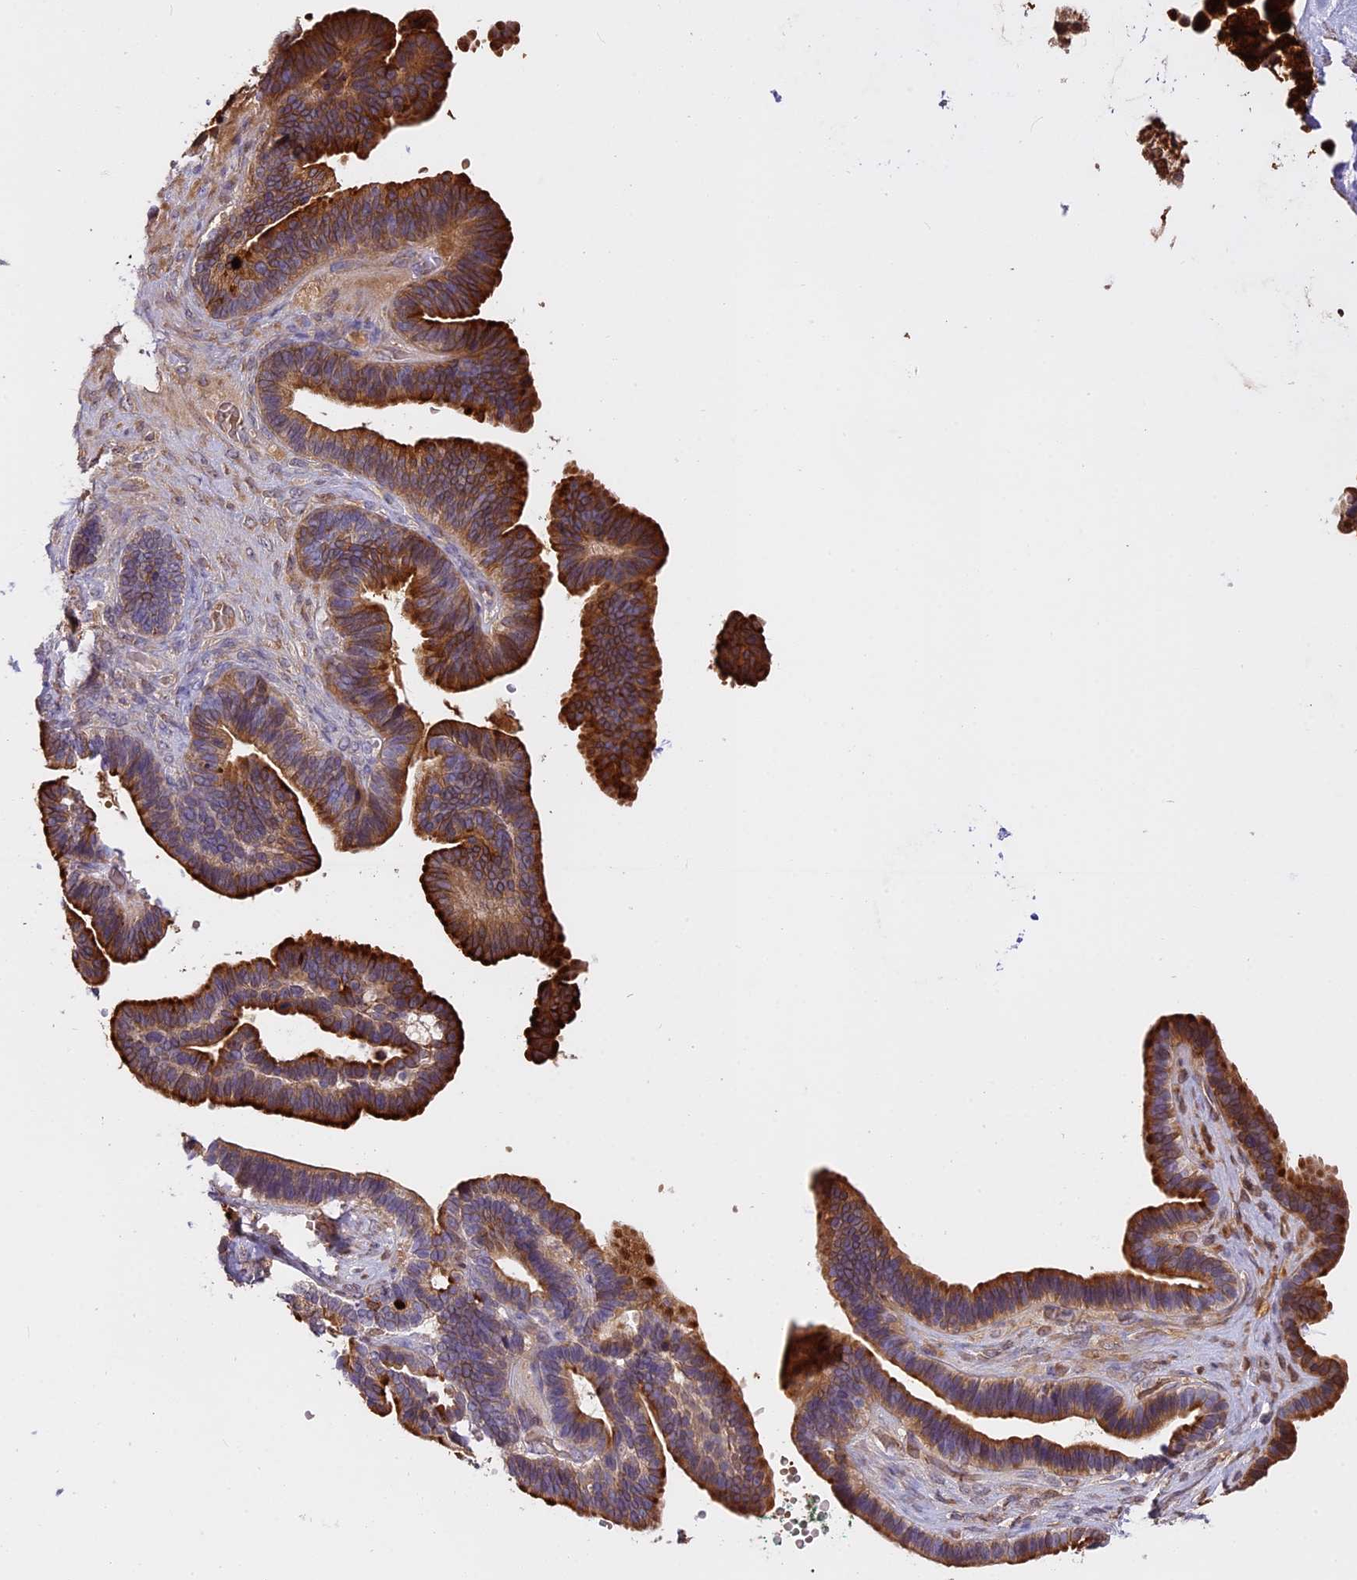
{"staining": {"intensity": "strong", "quantity": ">75%", "location": "cytoplasmic/membranous"}, "tissue": "ovarian cancer", "cell_type": "Tumor cells", "image_type": "cancer", "snomed": [{"axis": "morphology", "description": "Cystadenocarcinoma, serous, NOS"}, {"axis": "topography", "description": "Ovary"}], "caption": "Human serous cystadenocarcinoma (ovarian) stained for a protein (brown) exhibits strong cytoplasmic/membranous positive positivity in about >75% of tumor cells.", "gene": "WFDC2", "patient": {"sex": "female", "age": 56}}